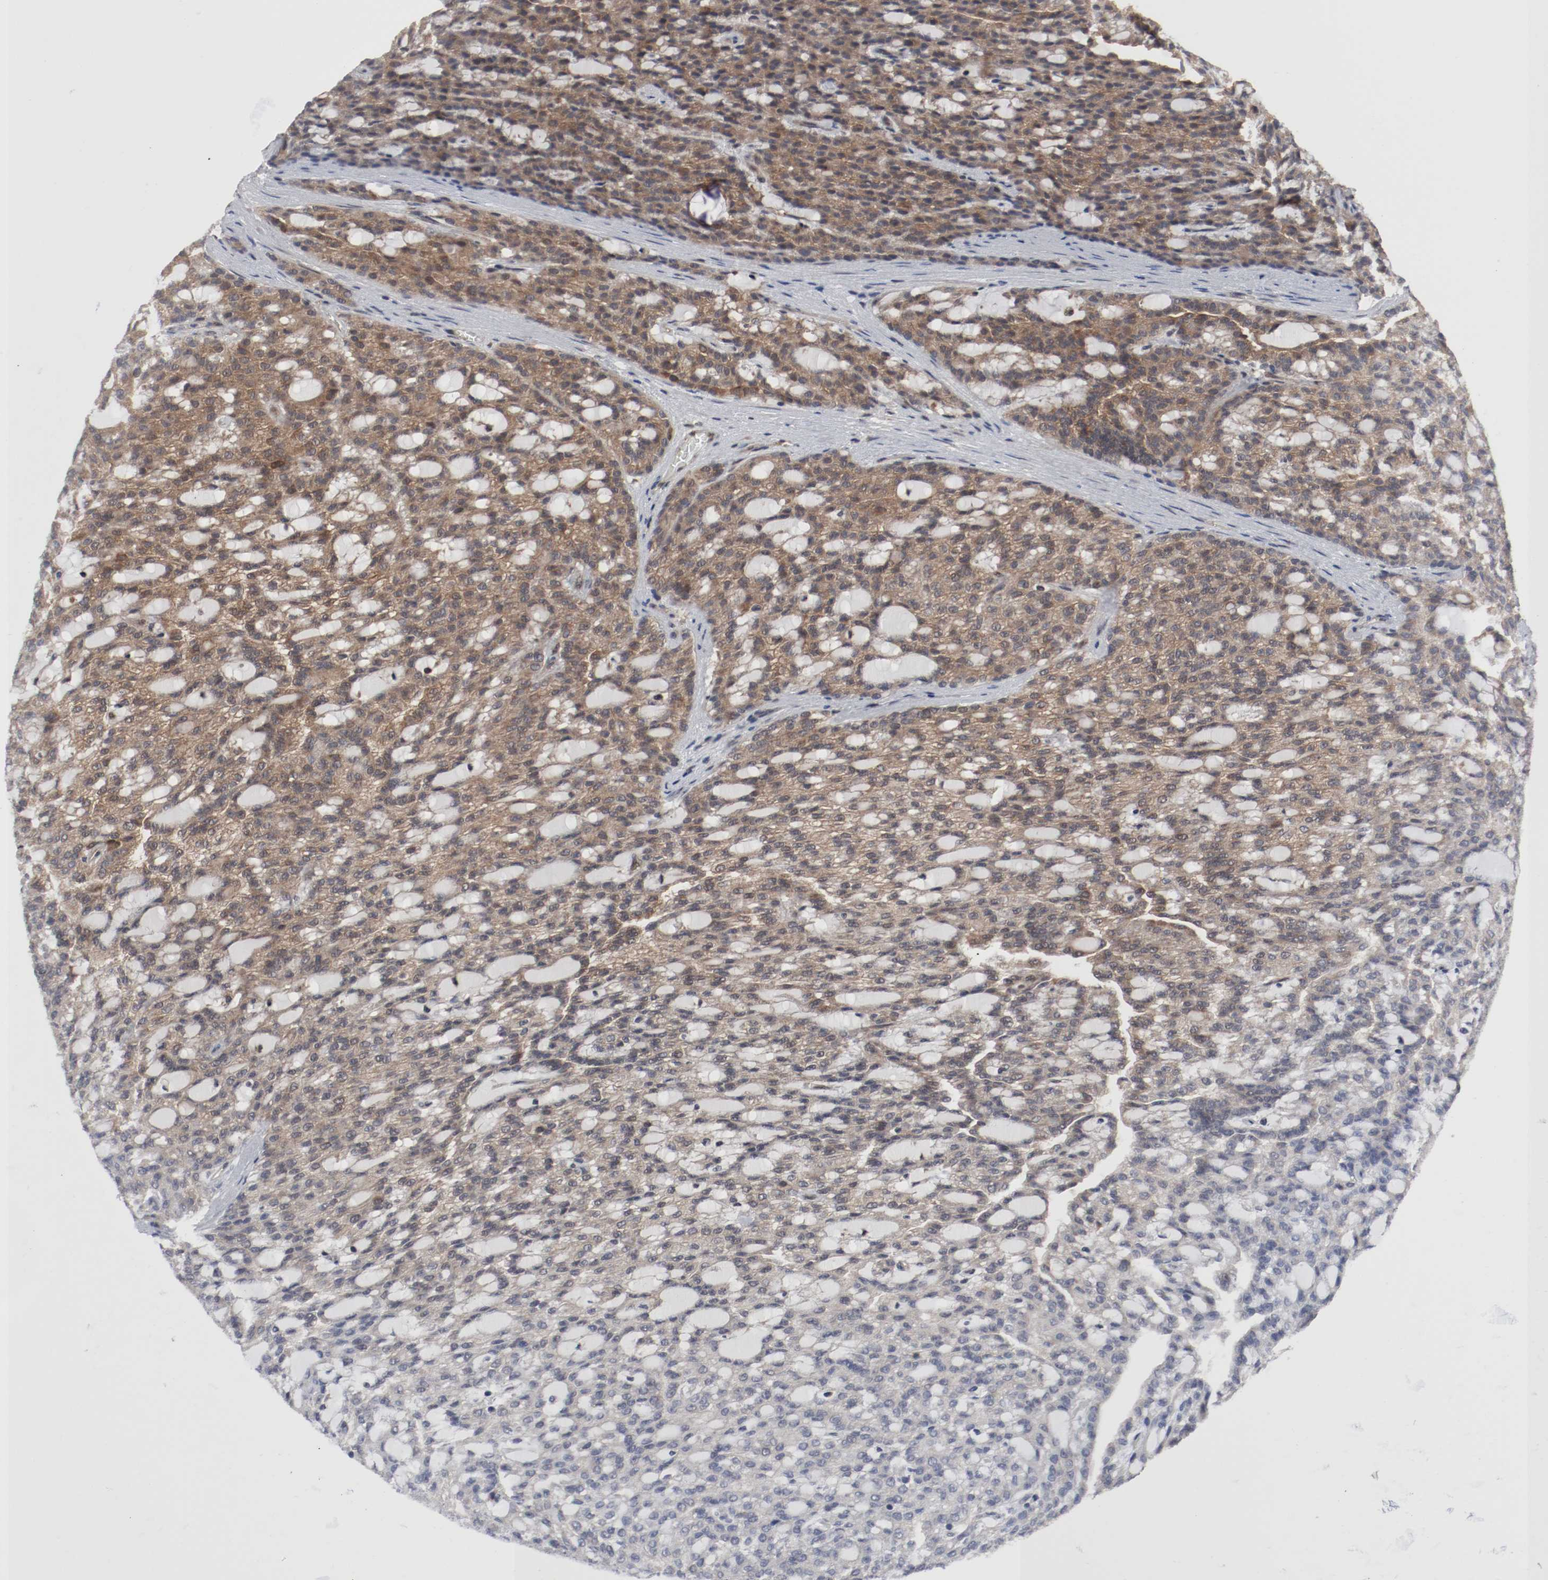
{"staining": {"intensity": "moderate", "quantity": ">75%", "location": "cytoplasmic/membranous"}, "tissue": "renal cancer", "cell_type": "Tumor cells", "image_type": "cancer", "snomed": [{"axis": "morphology", "description": "Adenocarcinoma, NOS"}, {"axis": "topography", "description": "Kidney"}], "caption": "Human adenocarcinoma (renal) stained with a brown dye exhibits moderate cytoplasmic/membranous positive expression in approximately >75% of tumor cells.", "gene": "AFG3L2", "patient": {"sex": "male", "age": 63}}